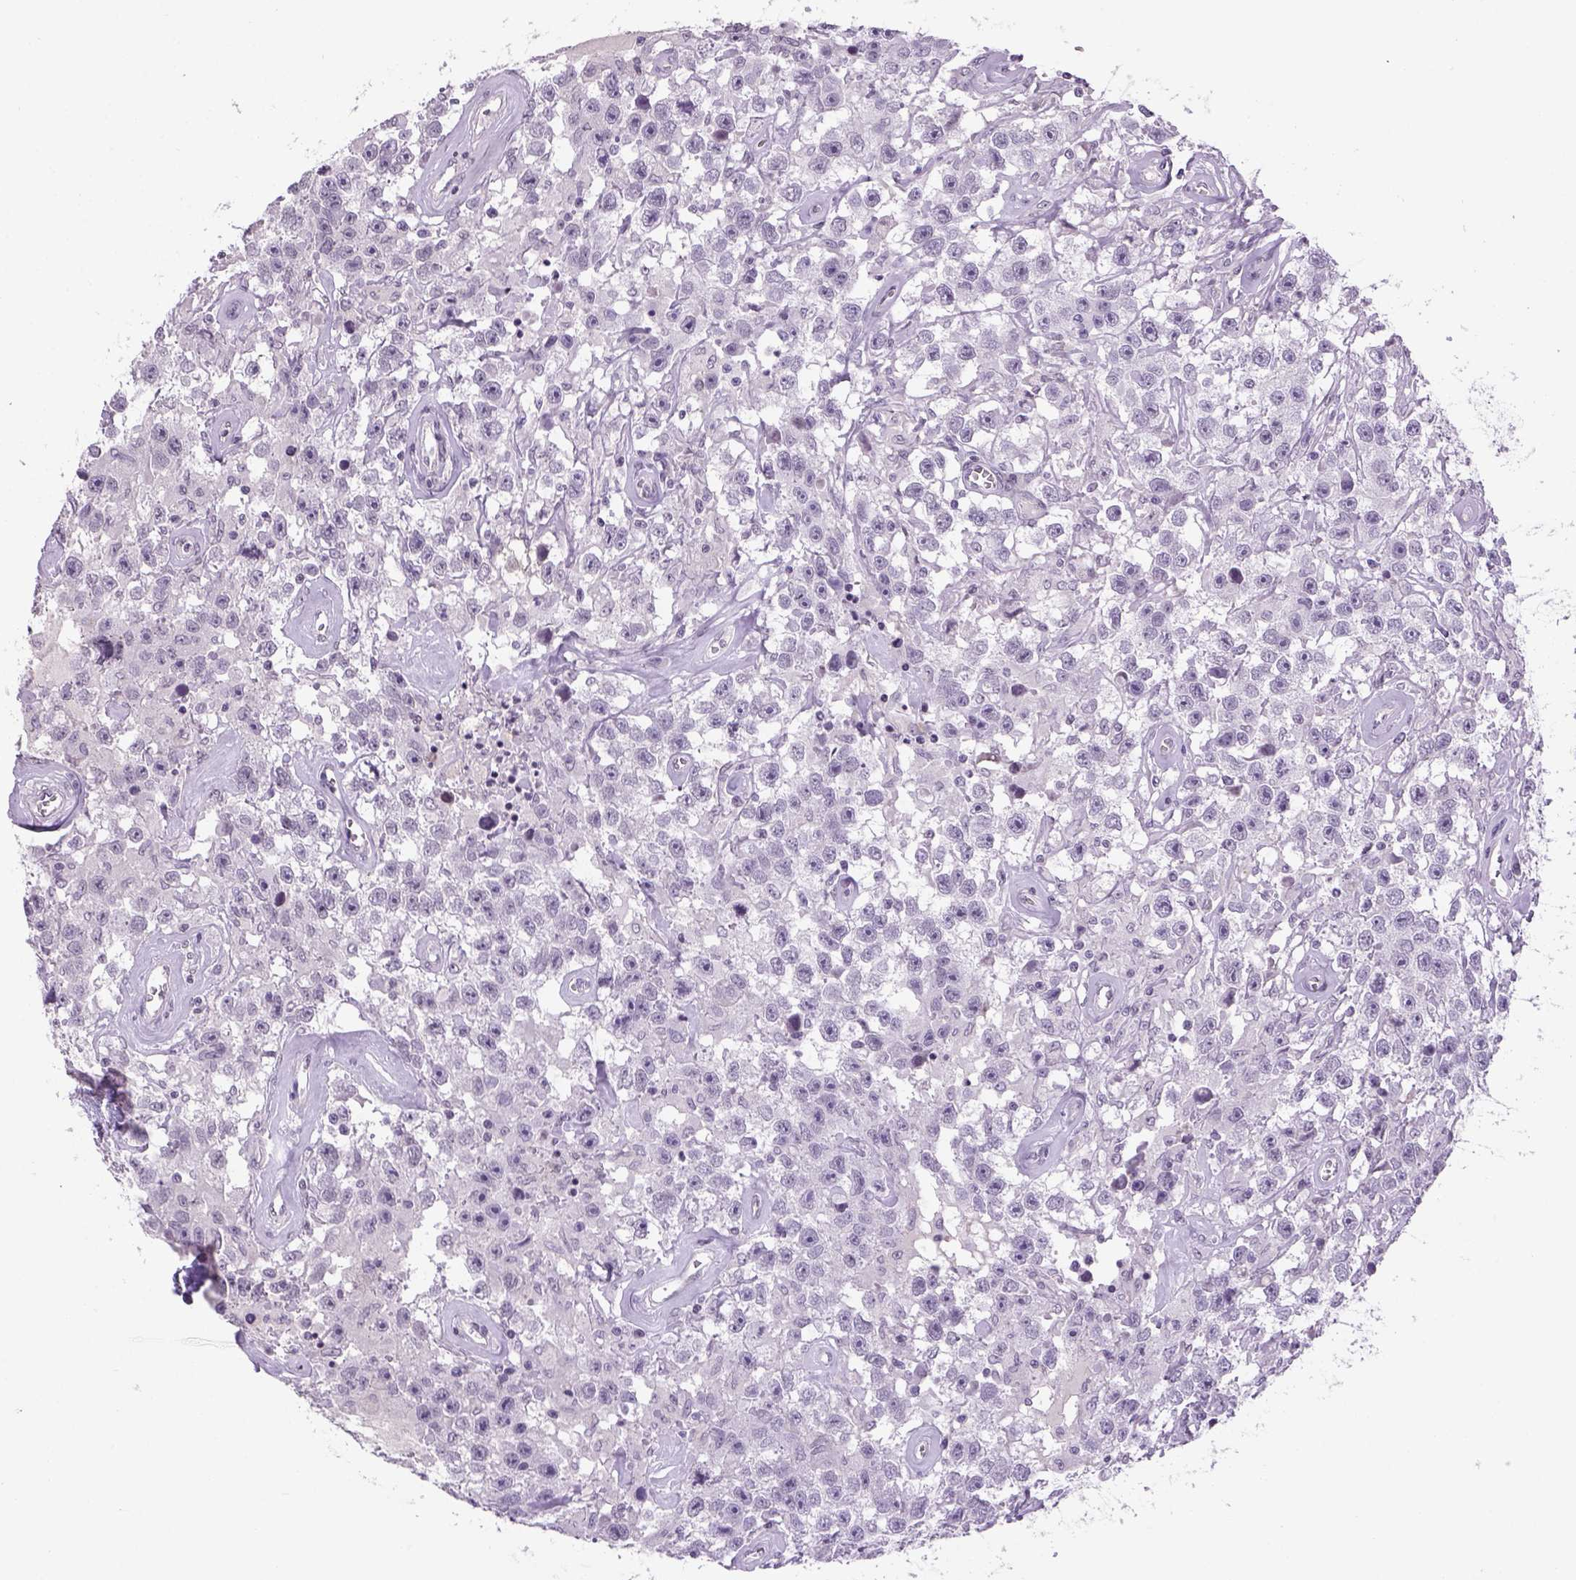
{"staining": {"intensity": "negative", "quantity": "none", "location": "none"}, "tissue": "testis cancer", "cell_type": "Tumor cells", "image_type": "cancer", "snomed": [{"axis": "morphology", "description": "Seminoma, NOS"}, {"axis": "topography", "description": "Testis"}], "caption": "An image of testis cancer (seminoma) stained for a protein displays no brown staining in tumor cells.", "gene": "PRRT1", "patient": {"sex": "male", "age": 43}}